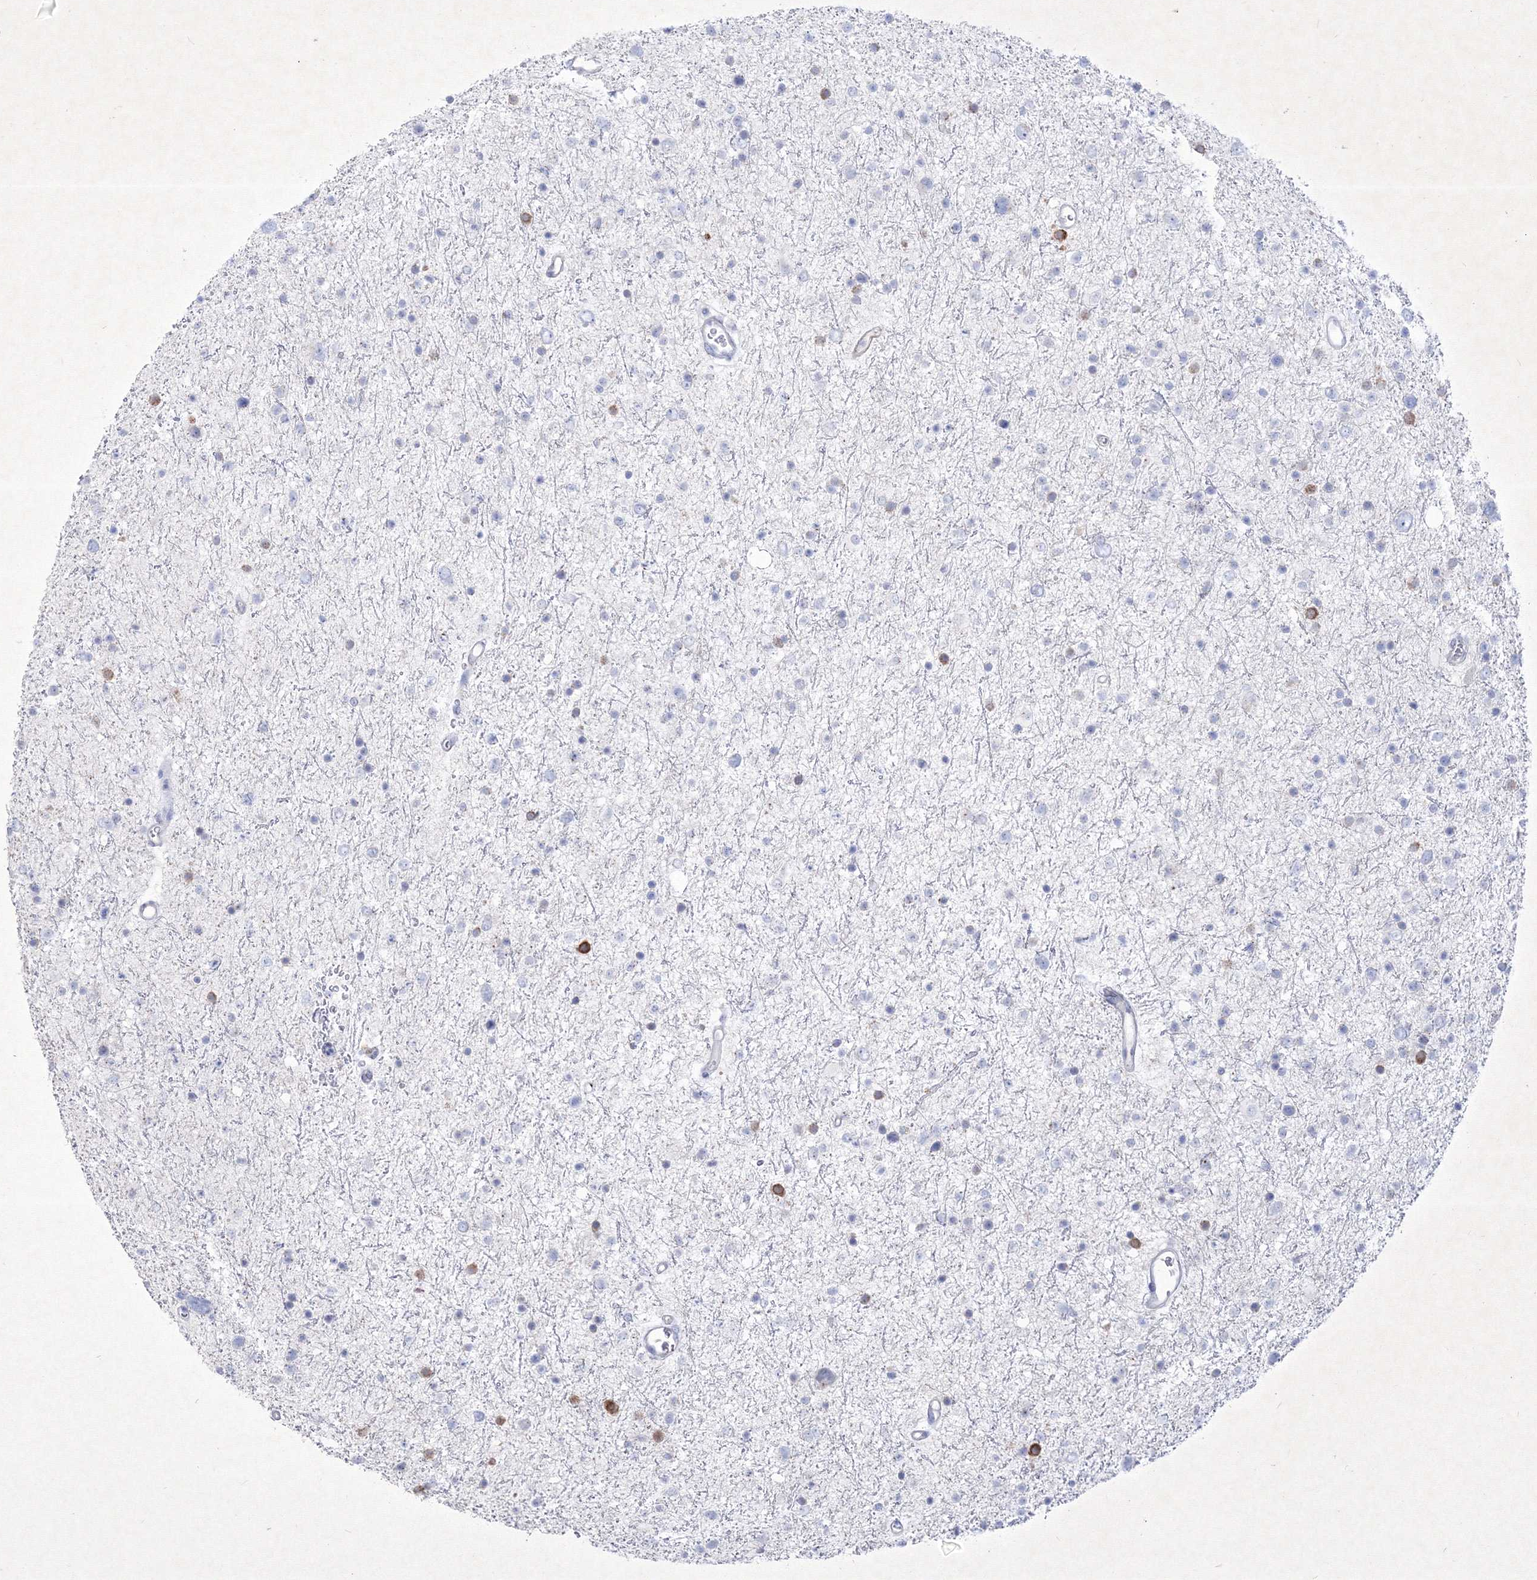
{"staining": {"intensity": "negative", "quantity": "none", "location": "none"}, "tissue": "glioma", "cell_type": "Tumor cells", "image_type": "cancer", "snomed": [{"axis": "morphology", "description": "Glioma, malignant, Low grade"}, {"axis": "topography", "description": "Brain"}], "caption": "There is no significant positivity in tumor cells of malignant glioma (low-grade). (Immunohistochemistry, brightfield microscopy, high magnification).", "gene": "TMEM139", "patient": {"sex": "female", "age": 37}}